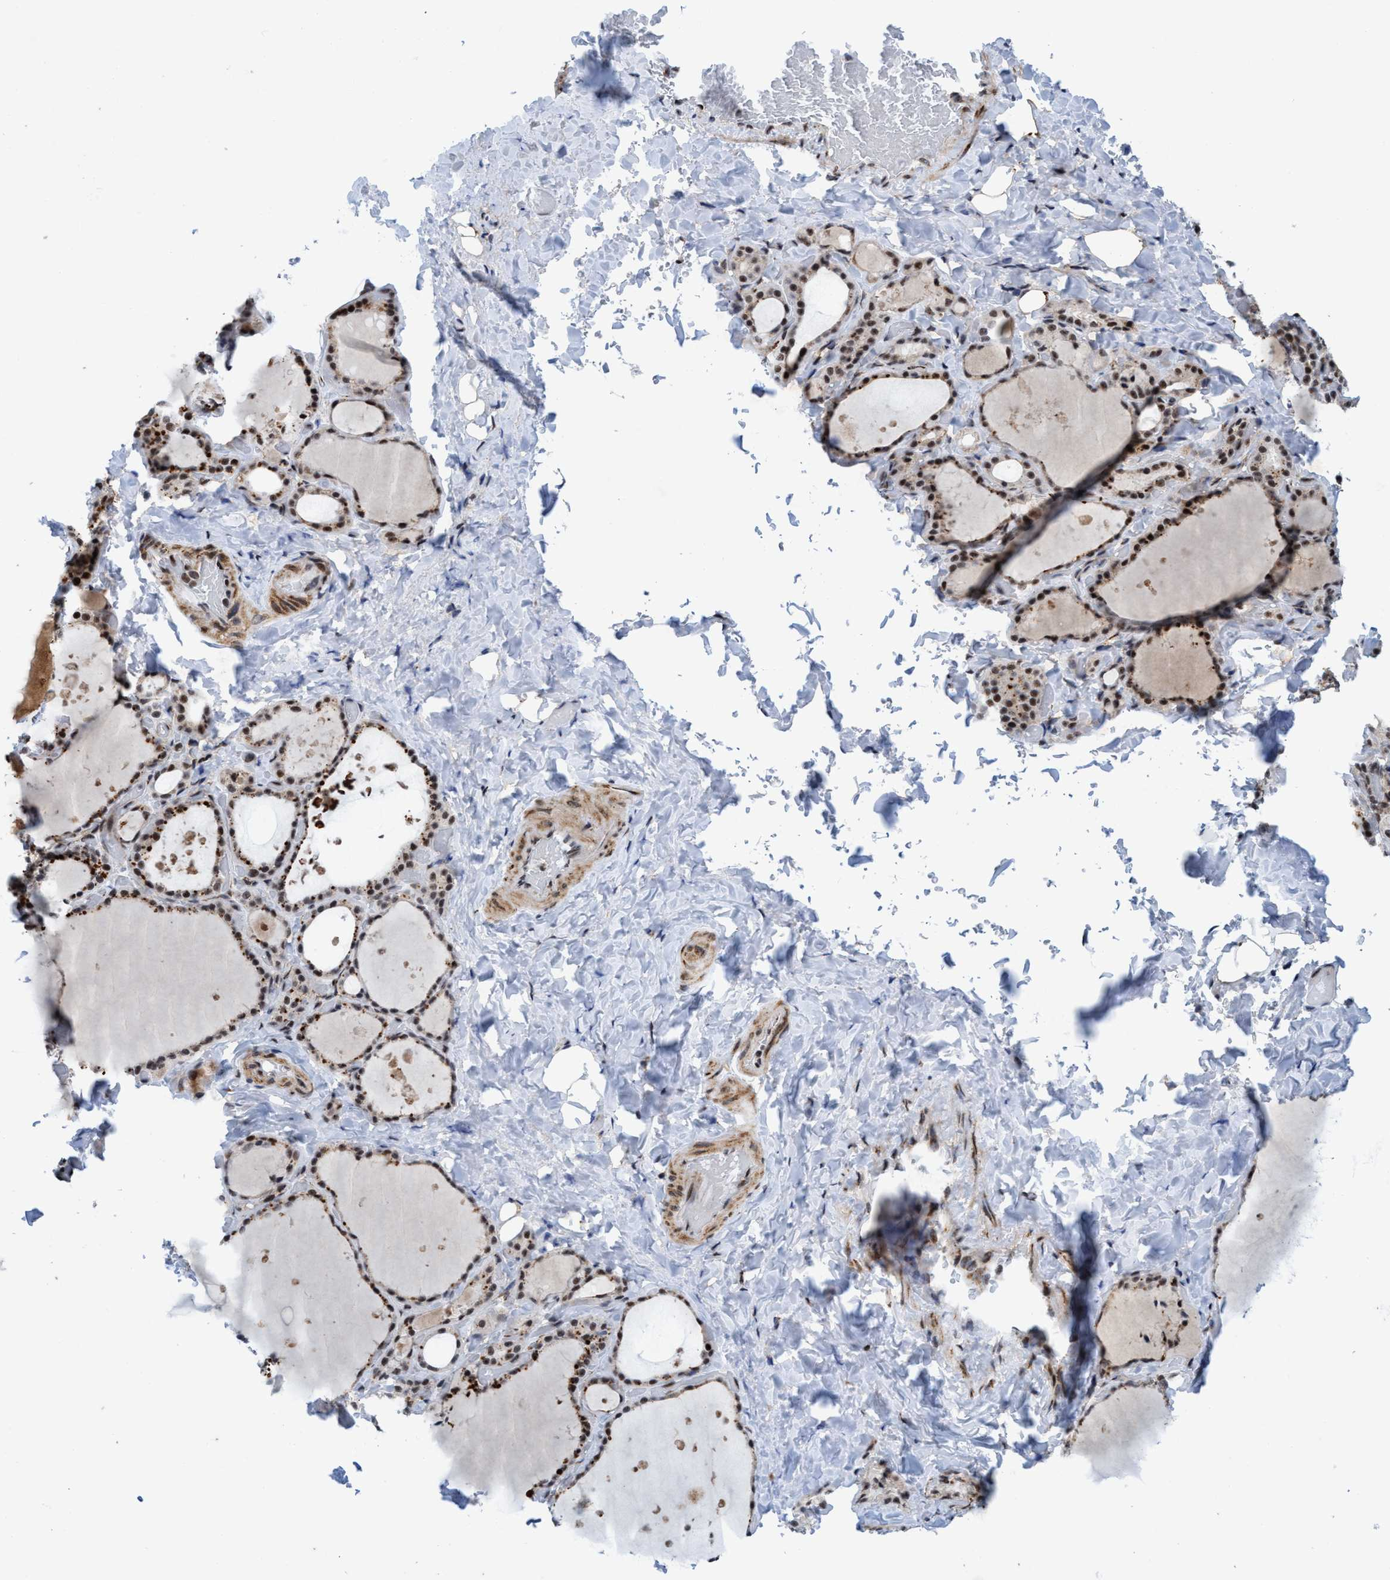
{"staining": {"intensity": "moderate", "quantity": ">75%", "location": "cytoplasmic/membranous,nuclear"}, "tissue": "thyroid gland", "cell_type": "Glandular cells", "image_type": "normal", "snomed": [{"axis": "morphology", "description": "Normal tissue, NOS"}, {"axis": "topography", "description": "Thyroid gland"}], "caption": "This histopathology image demonstrates immunohistochemistry staining of normal human thyroid gland, with medium moderate cytoplasmic/membranous,nuclear staining in approximately >75% of glandular cells.", "gene": "GLT6D1", "patient": {"sex": "female", "age": 44}}